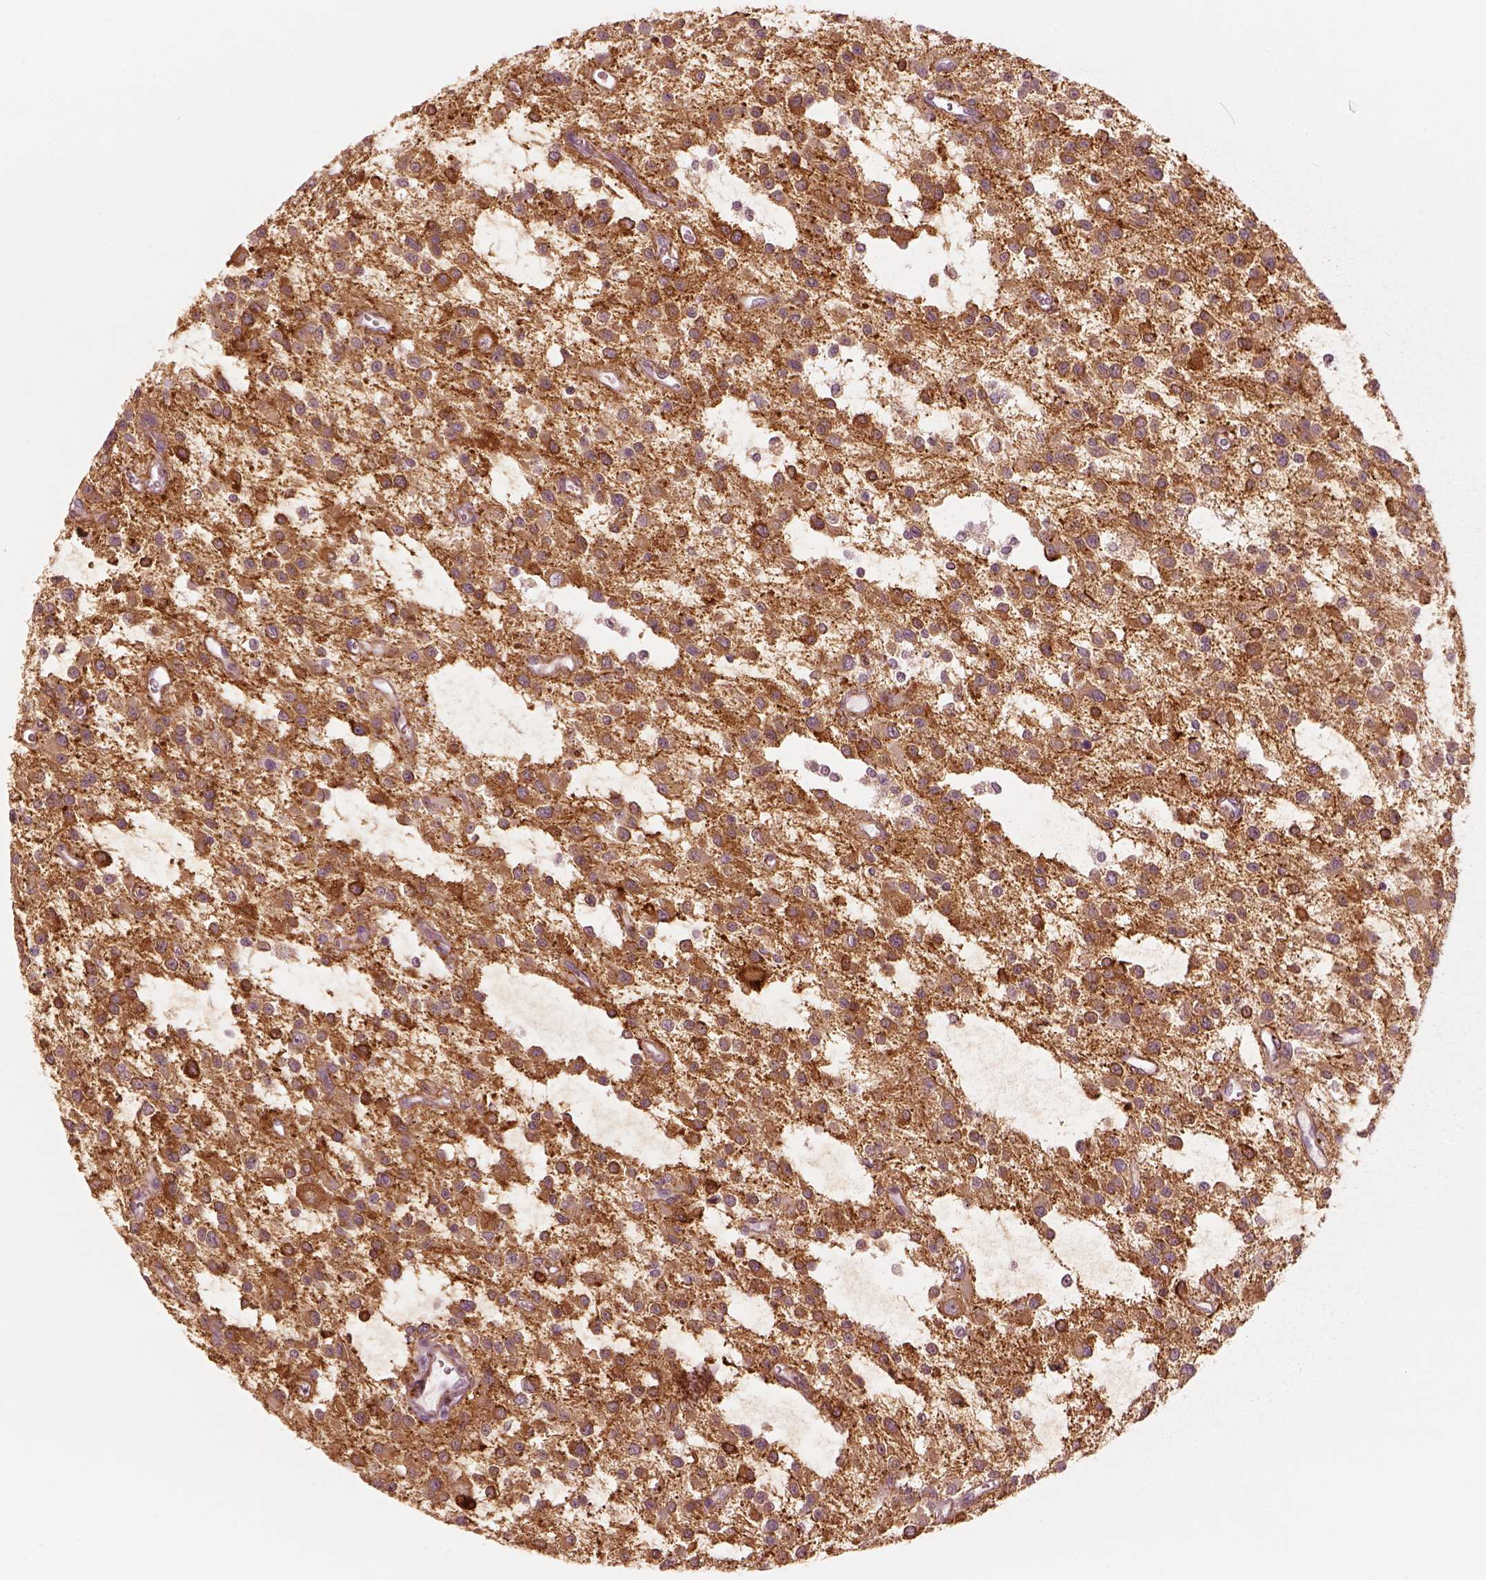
{"staining": {"intensity": "moderate", "quantity": ">75%", "location": "cytoplasmic/membranous"}, "tissue": "glioma", "cell_type": "Tumor cells", "image_type": "cancer", "snomed": [{"axis": "morphology", "description": "Glioma, malignant, Low grade"}, {"axis": "topography", "description": "Brain"}], "caption": "Glioma was stained to show a protein in brown. There is medium levels of moderate cytoplasmic/membranous expression in approximately >75% of tumor cells.", "gene": "DNAAF9", "patient": {"sex": "male", "age": 43}}